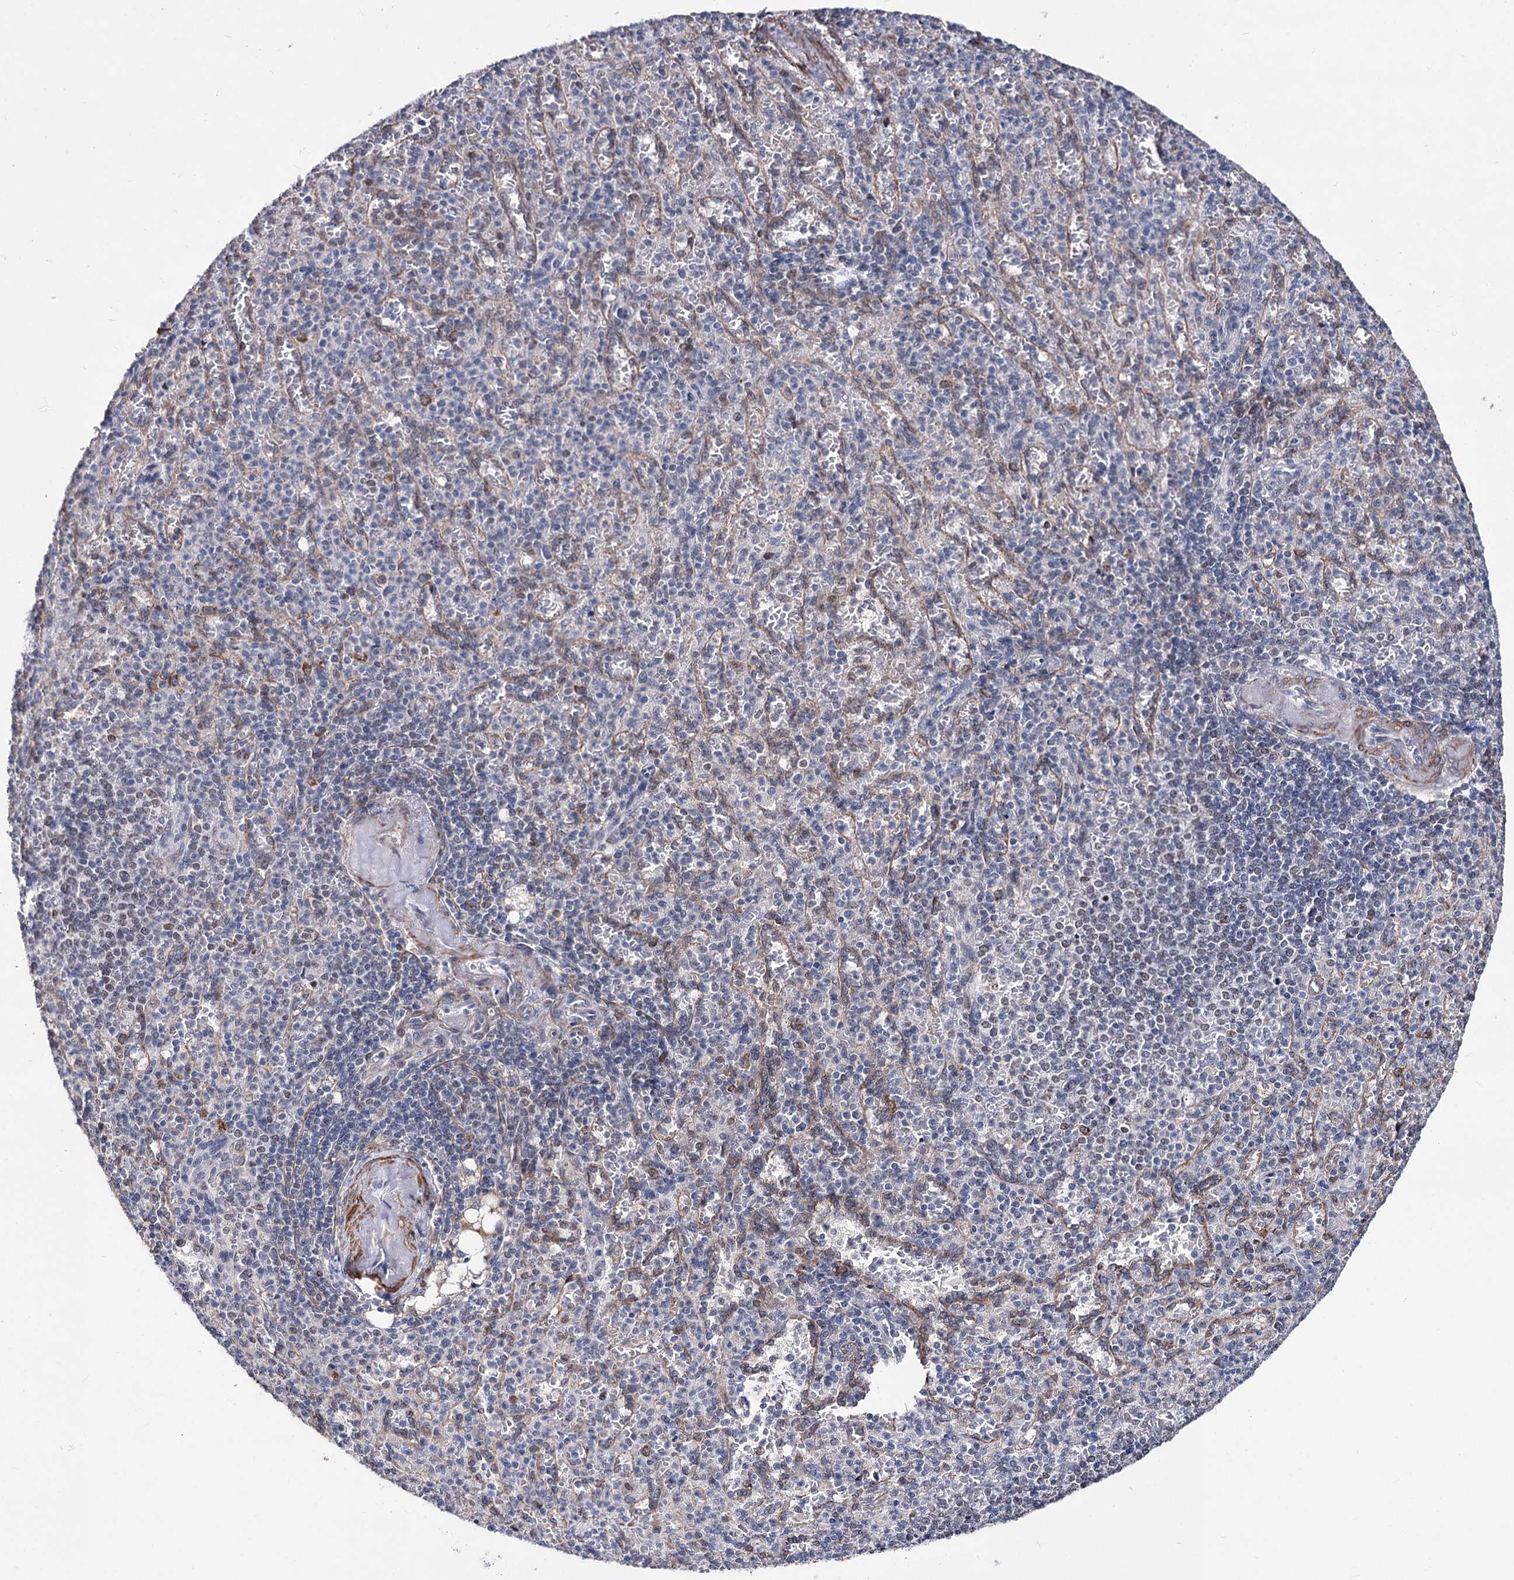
{"staining": {"intensity": "weak", "quantity": "<25%", "location": "nuclear"}, "tissue": "spleen", "cell_type": "Cells in red pulp", "image_type": "normal", "snomed": [{"axis": "morphology", "description": "Normal tissue, NOS"}, {"axis": "topography", "description": "Spleen"}], "caption": "The immunohistochemistry (IHC) image has no significant expression in cells in red pulp of spleen. The staining is performed using DAB (3,3'-diaminobenzidine) brown chromogen with nuclei counter-stained in using hematoxylin.", "gene": "PPRC1", "patient": {"sex": "female", "age": 74}}